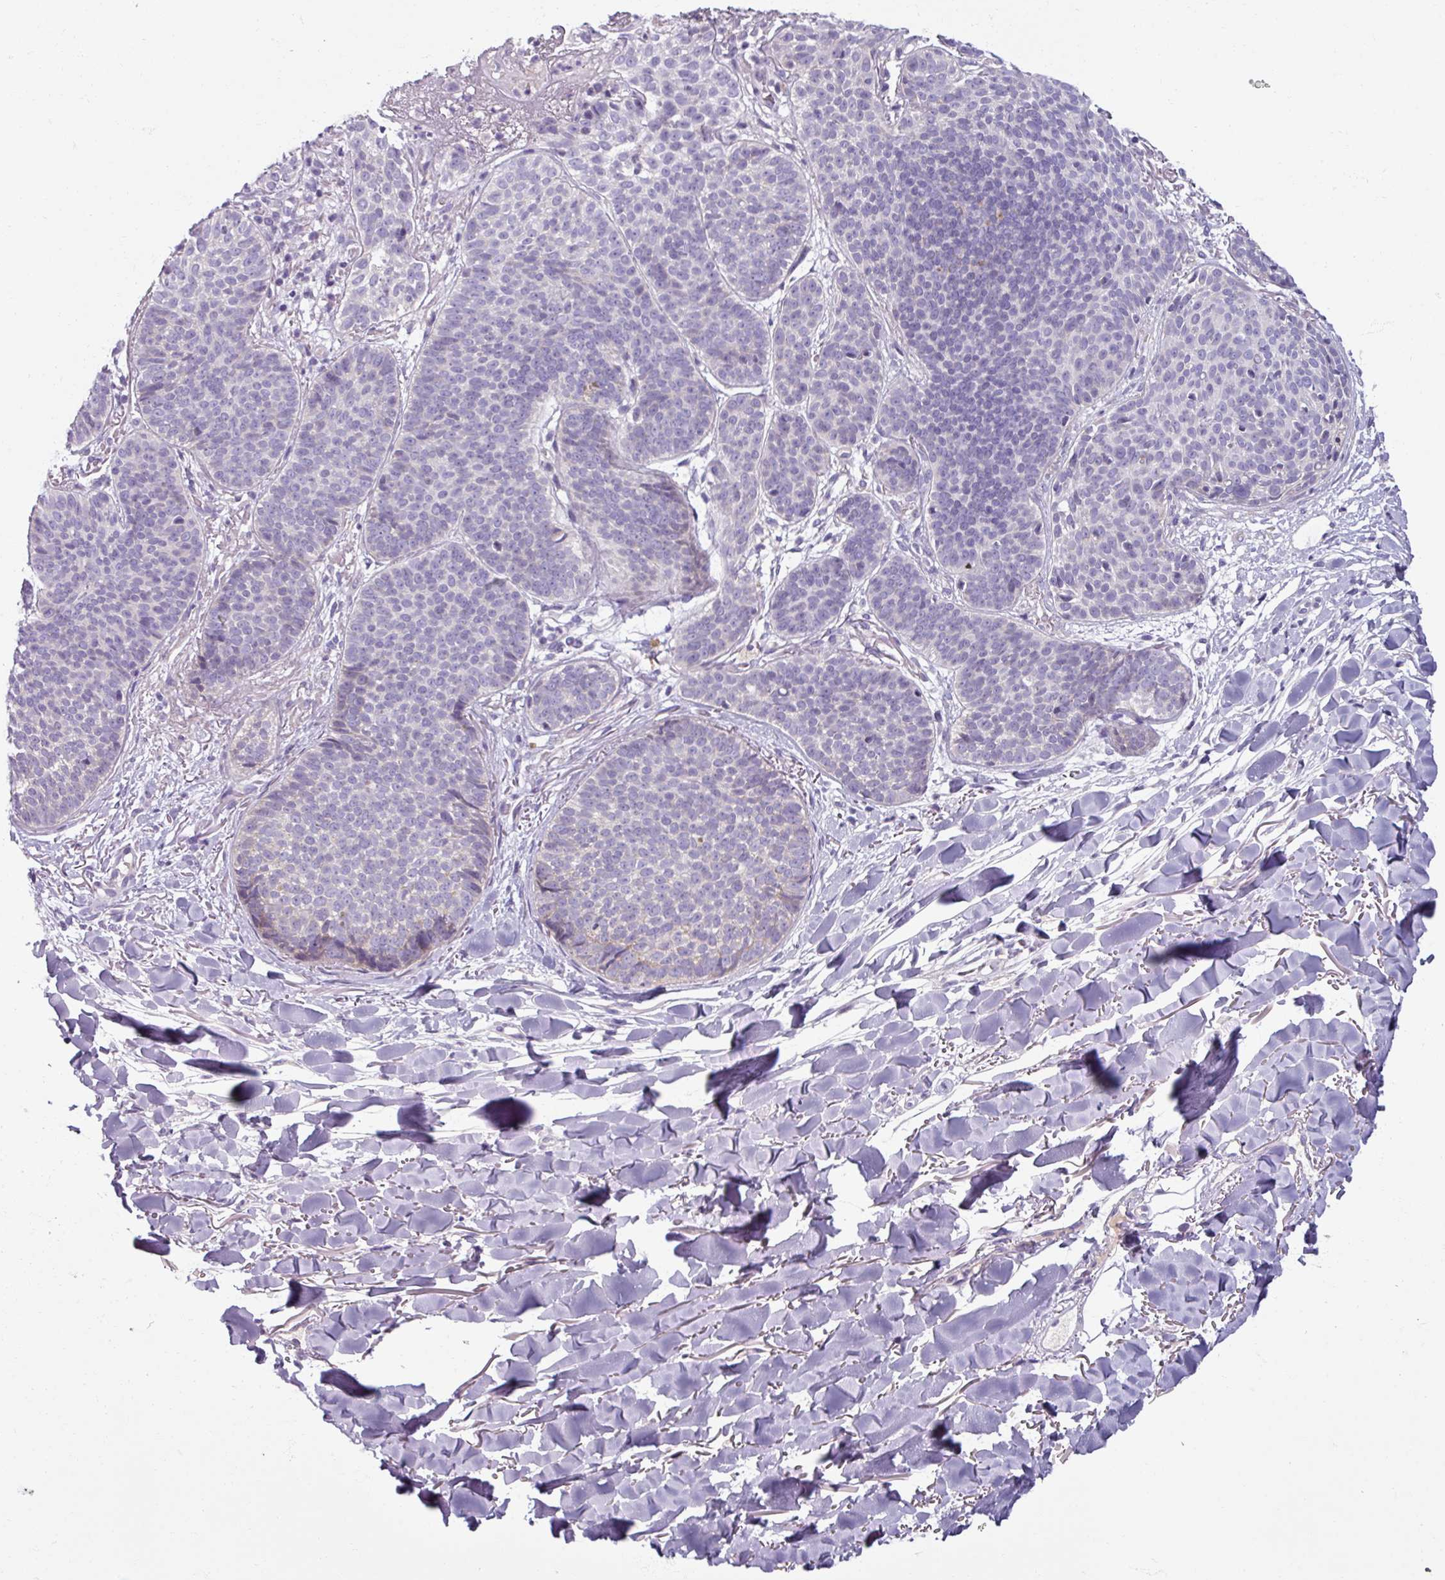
{"staining": {"intensity": "negative", "quantity": "none", "location": "none"}, "tissue": "skin cancer", "cell_type": "Tumor cells", "image_type": "cancer", "snomed": [{"axis": "morphology", "description": "Basal cell carcinoma"}, {"axis": "topography", "description": "Skin"}, {"axis": "topography", "description": "Skin of neck"}, {"axis": "topography", "description": "Skin of shoulder"}, {"axis": "topography", "description": "Skin of back"}], "caption": "IHC histopathology image of neoplastic tissue: human basal cell carcinoma (skin) stained with DAB exhibits no significant protein positivity in tumor cells.", "gene": "SMIM11", "patient": {"sex": "male", "age": 80}}